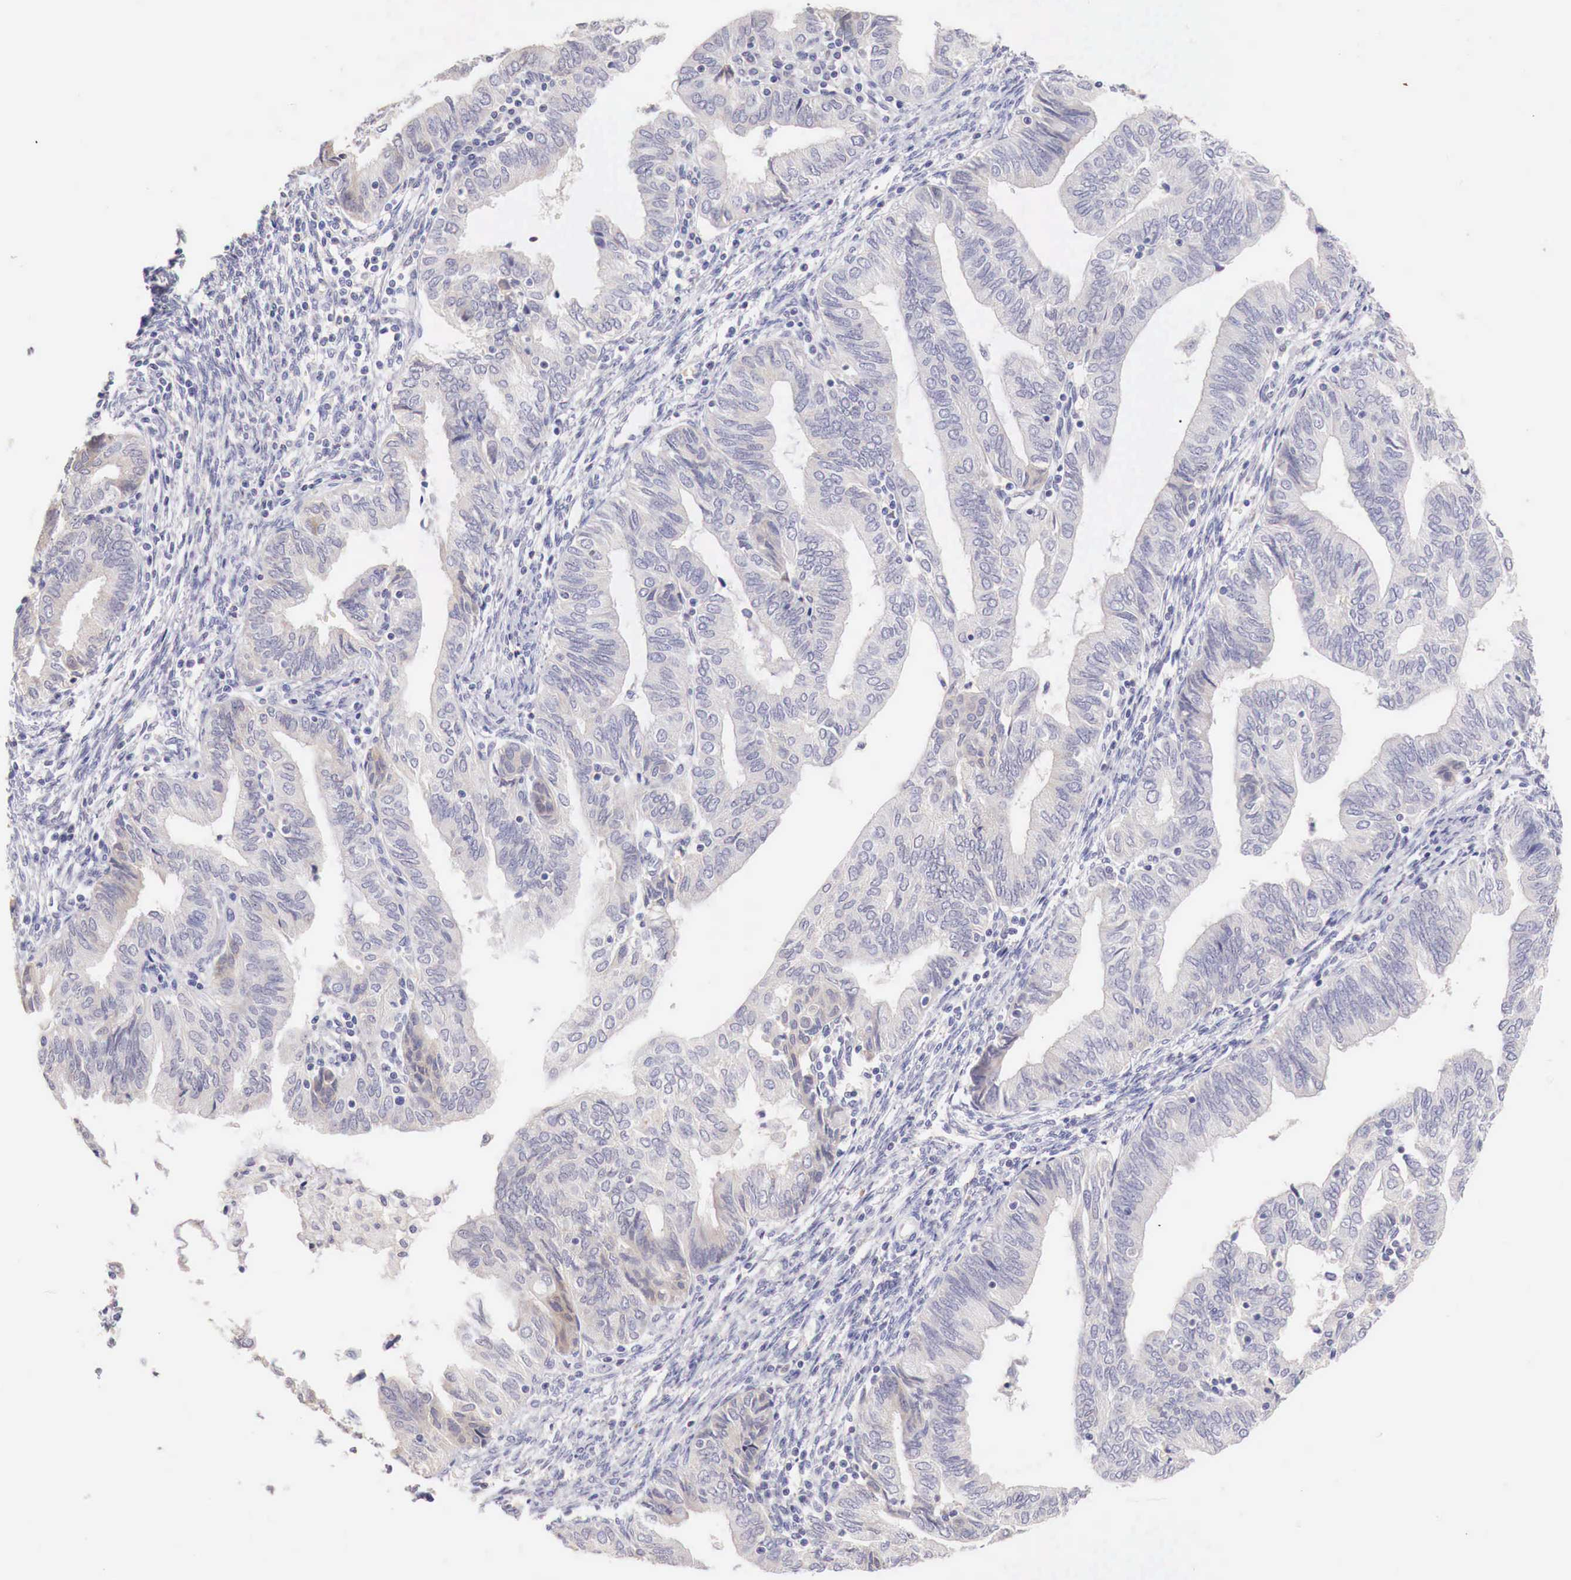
{"staining": {"intensity": "negative", "quantity": "none", "location": "none"}, "tissue": "endometrial cancer", "cell_type": "Tumor cells", "image_type": "cancer", "snomed": [{"axis": "morphology", "description": "Adenocarcinoma, NOS"}, {"axis": "topography", "description": "Endometrium"}], "caption": "Immunohistochemical staining of endometrial cancer (adenocarcinoma) shows no significant expression in tumor cells.", "gene": "ITIH6", "patient": {"sex": "female", "age": 51}}